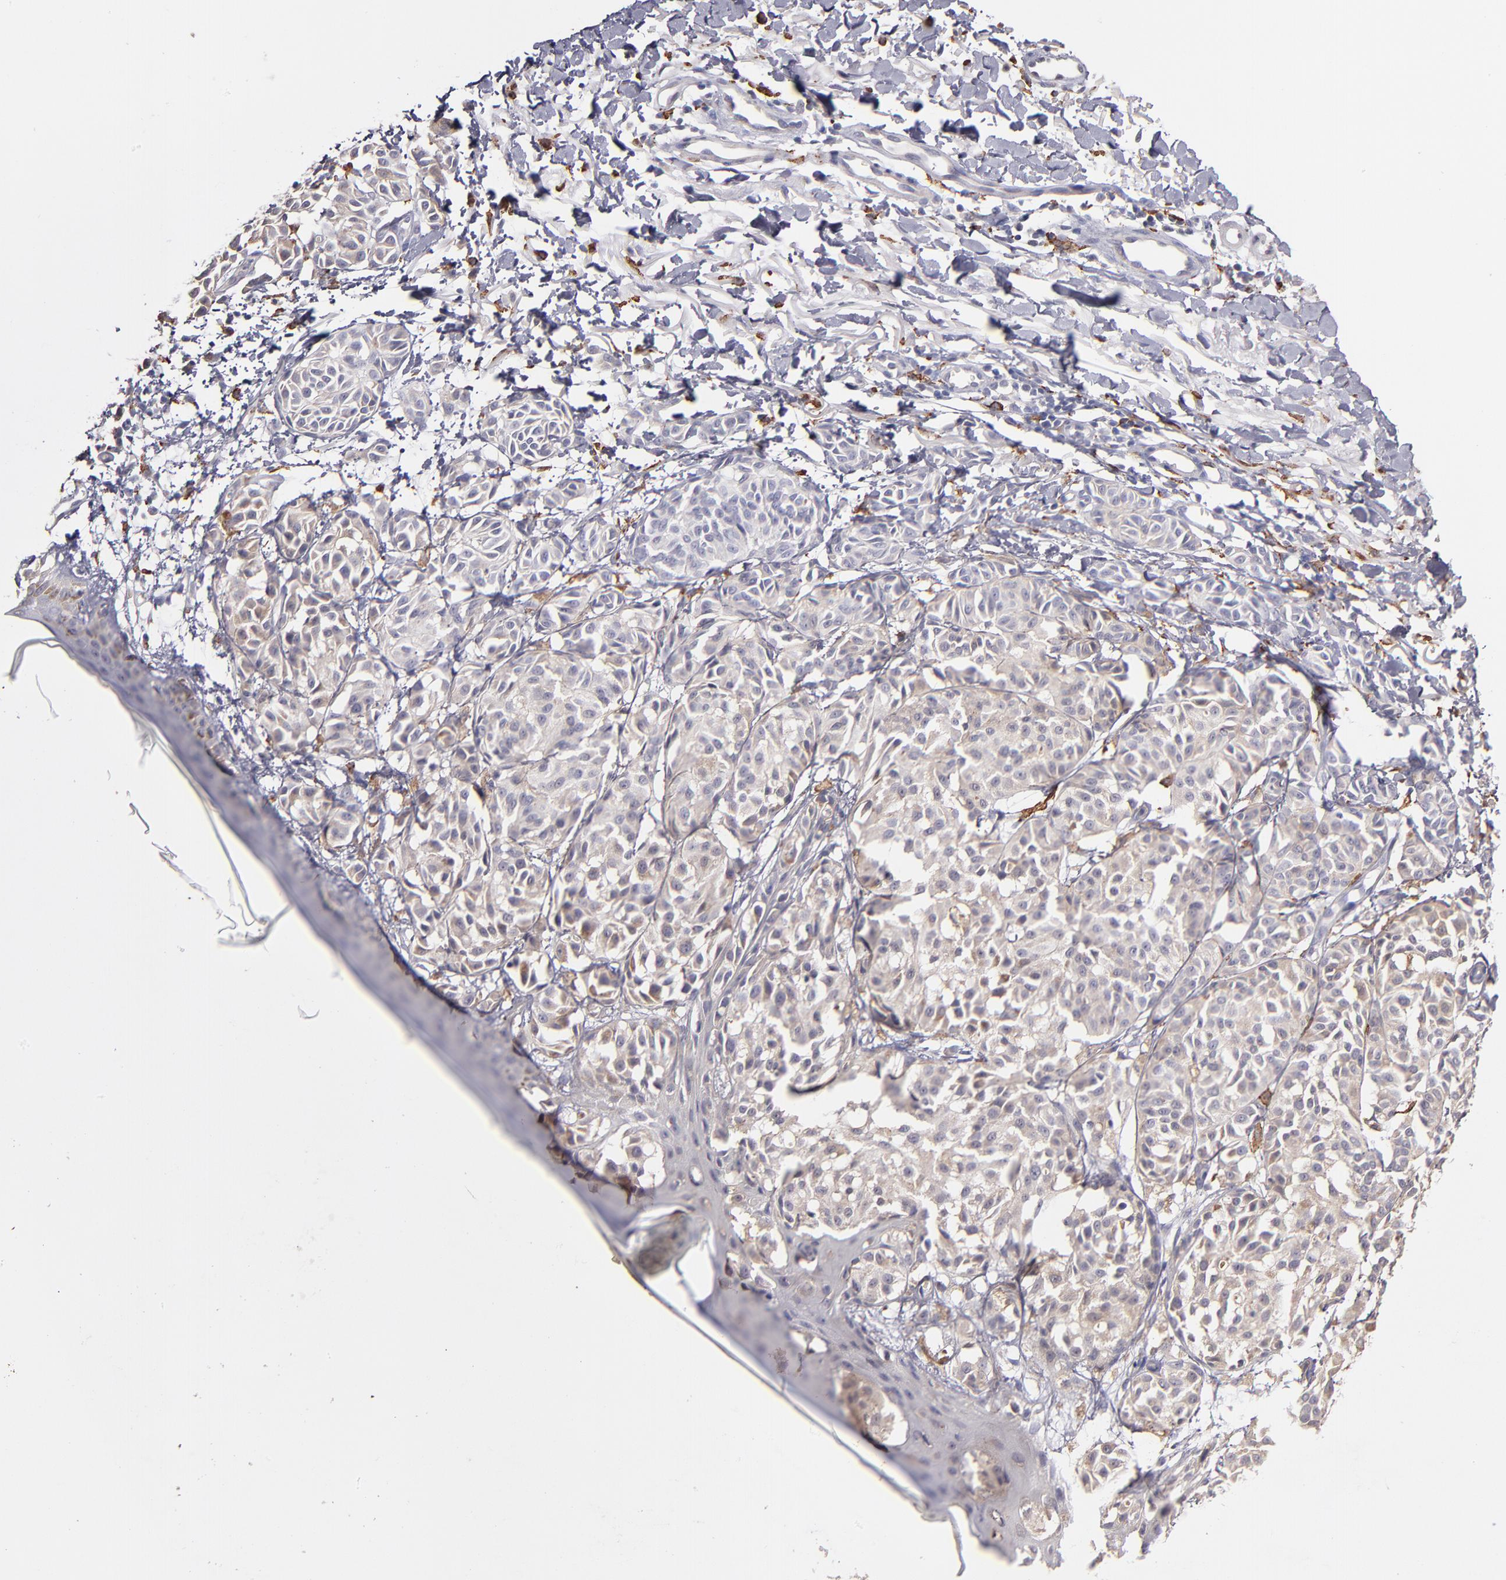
{"staining": {"intensity": "weak", "quantity": ">75%", "location": "cytoplasmic/membranous"}, "tissue": "melanoma", "cell_type": "Tumor cells", "image_type": "cancer", "snomed": [{"axis": "morphology", "description": "Malignant melanoma, NOS"}, {"axis": "topography", "description": "Skin"}], "caption": "Immunohistochemical staining of human malignant melanoma reveals low levels of weak cytoplasmic/membranous expression in about >75% of tumor cells. Using DAB (3,3'-diaminobenzidine) (brown) and hematoxylin (blue) stains, captured at high magnification using brightfield microscopy.", "gene": "GLDC", "patient": {"sex": "male", "age": 76}}